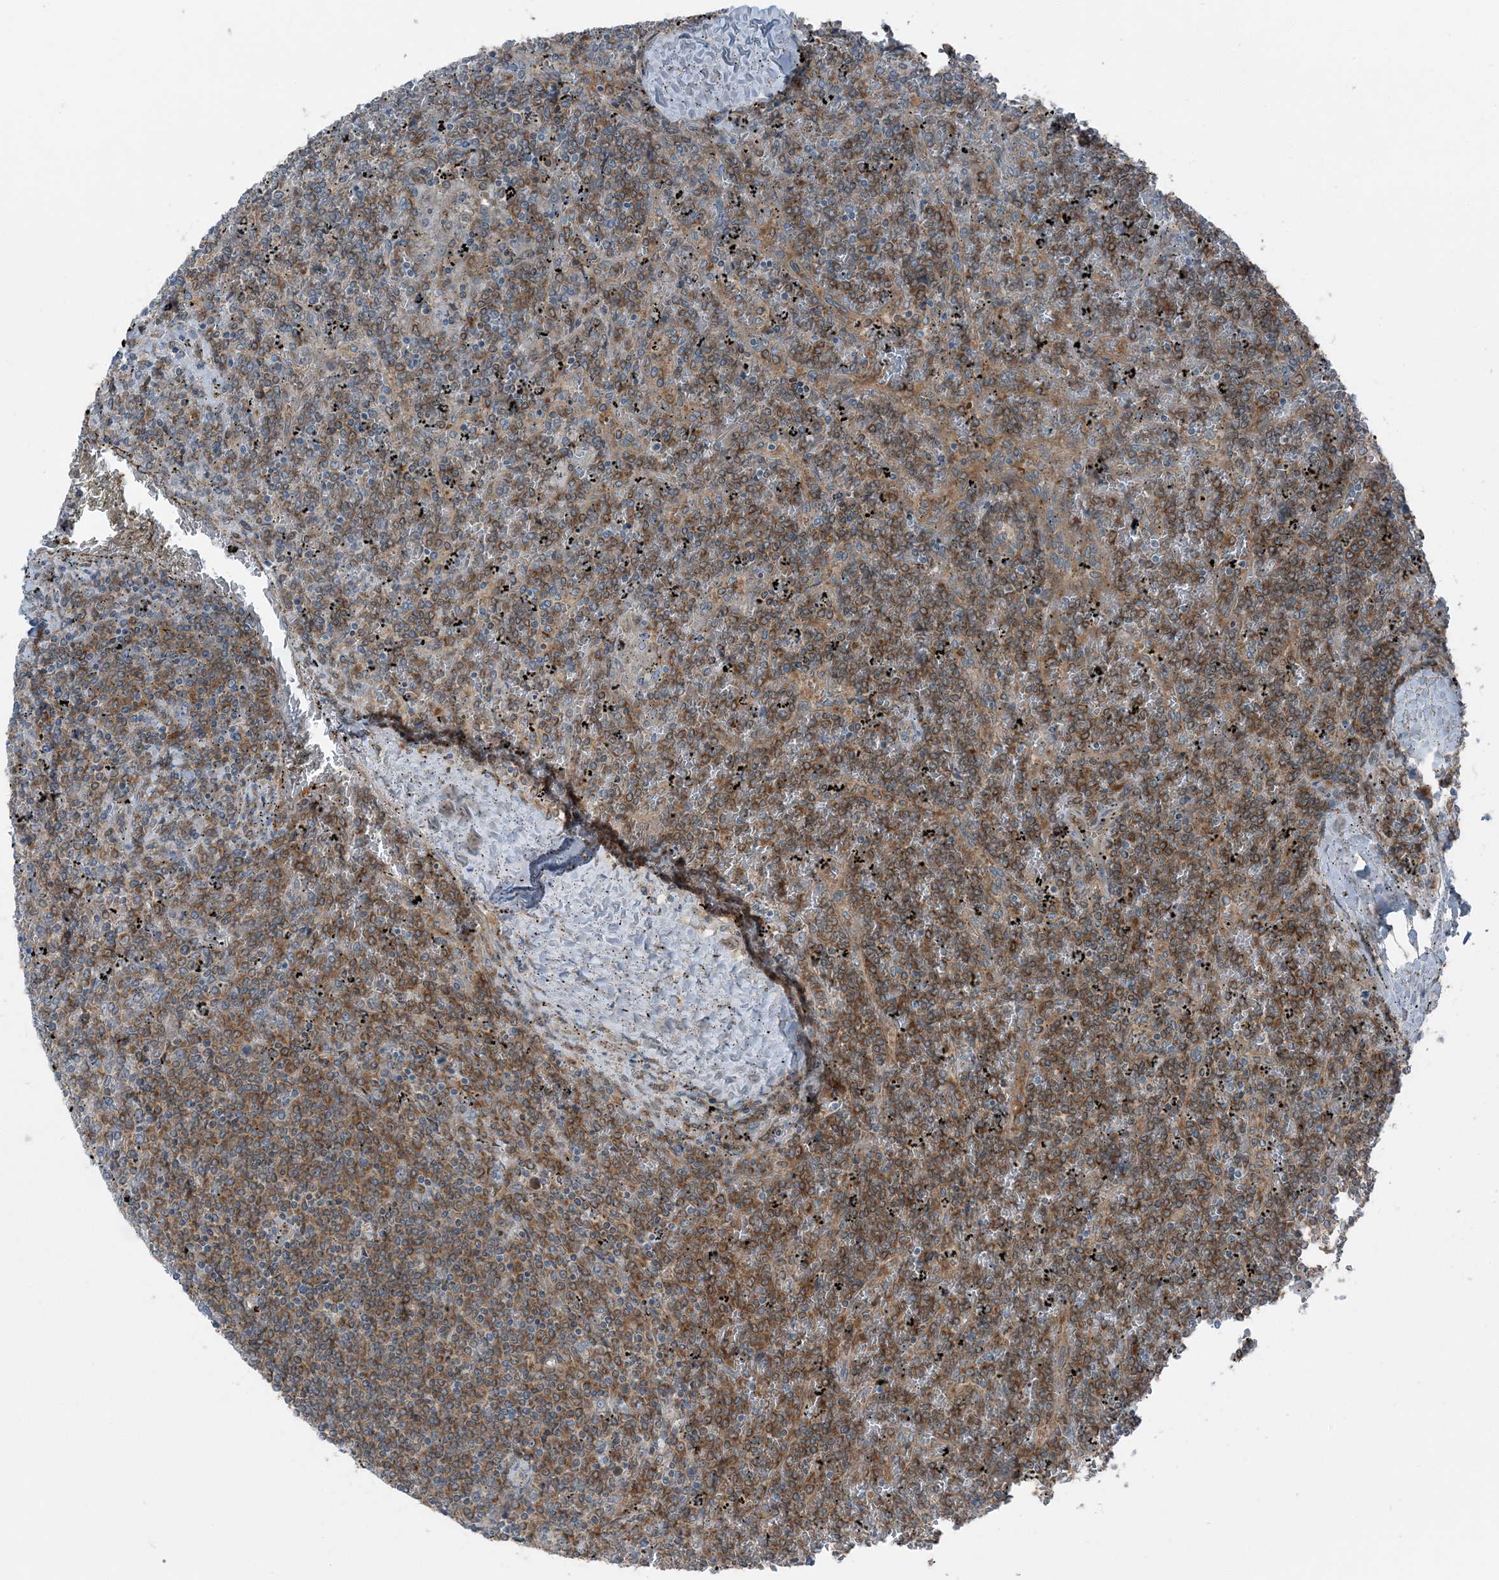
{"staining": {"intensity": "moderate", "quantity": ">75%", "location": "cytoplasmic/membranous"}, "tissue": "lymphoma", "cell_type": "Tumor cells", "image_type": "cancer", "snomed": [{"axis": "morphology", "description": "Malignant lymphoma, non-Hodgkin's type, Low grade"}, {"axis": "topography", "description": "Spleen"}], "caption": "Tumor cells display moderate cytoplasmic/membranous positivity in about >75% of cells in lymphoma.", "gene": "RAB3GAP1", "patient": {"sex": "female", "age": 19}}